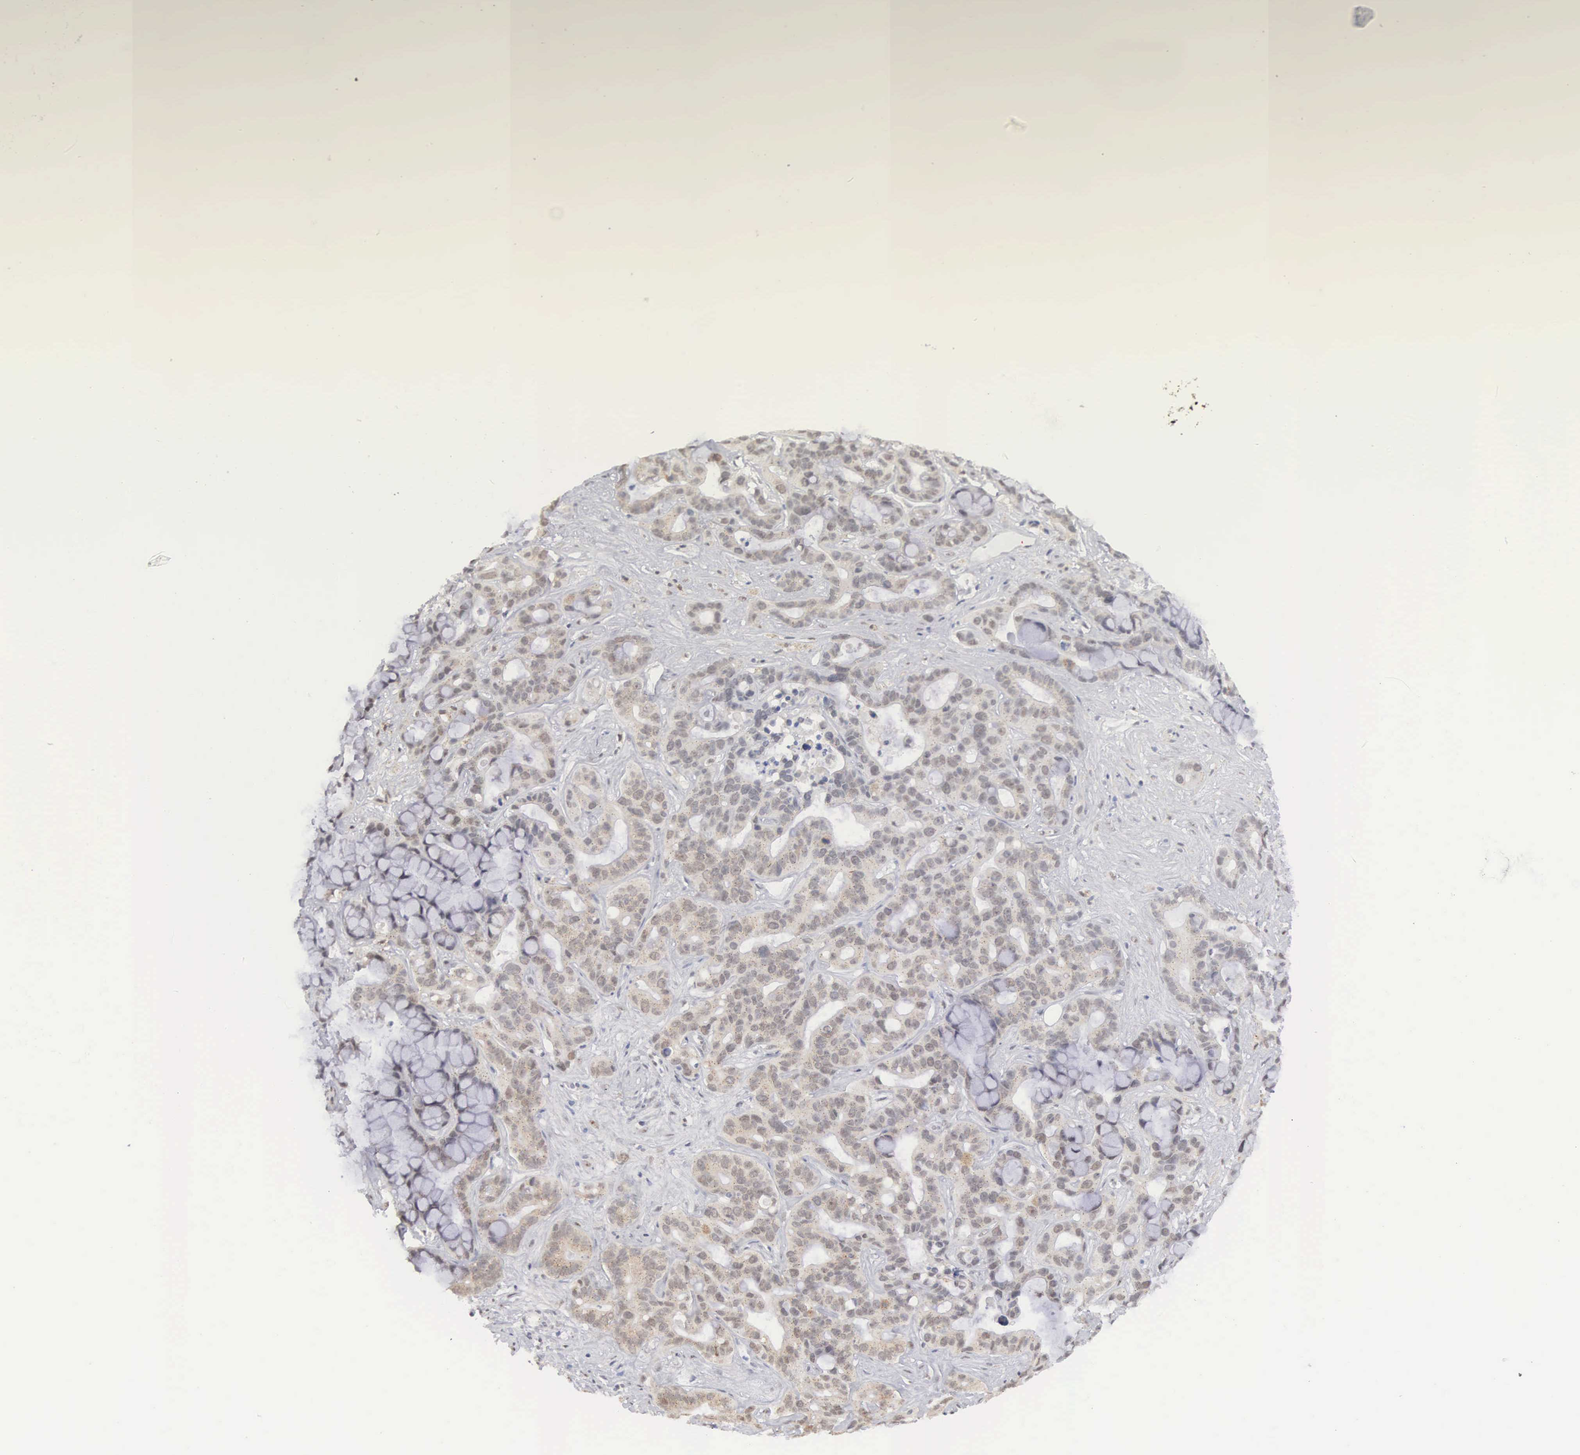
{"staining": {"intensity": "moderate", "quantity": "25%-75%", "location": "nuclear"}, "tissue": "liver cancer", "cell_type": "Tumor cells", "image_type": "cancer", "snomed": [{"axis": "morphology", "description": "Cholangiocarcinoma"}, {"axis": "topography", "description": "Liver"}], "caption": "This is a photomicrograph of immunohistochemistry staining of liver cancer (cholangiocarcinoma), which shows moderate staining in the nuclear of tumor cells.", "gene": "MNAT1", "patient": {"sex": "female", "age": 65}}